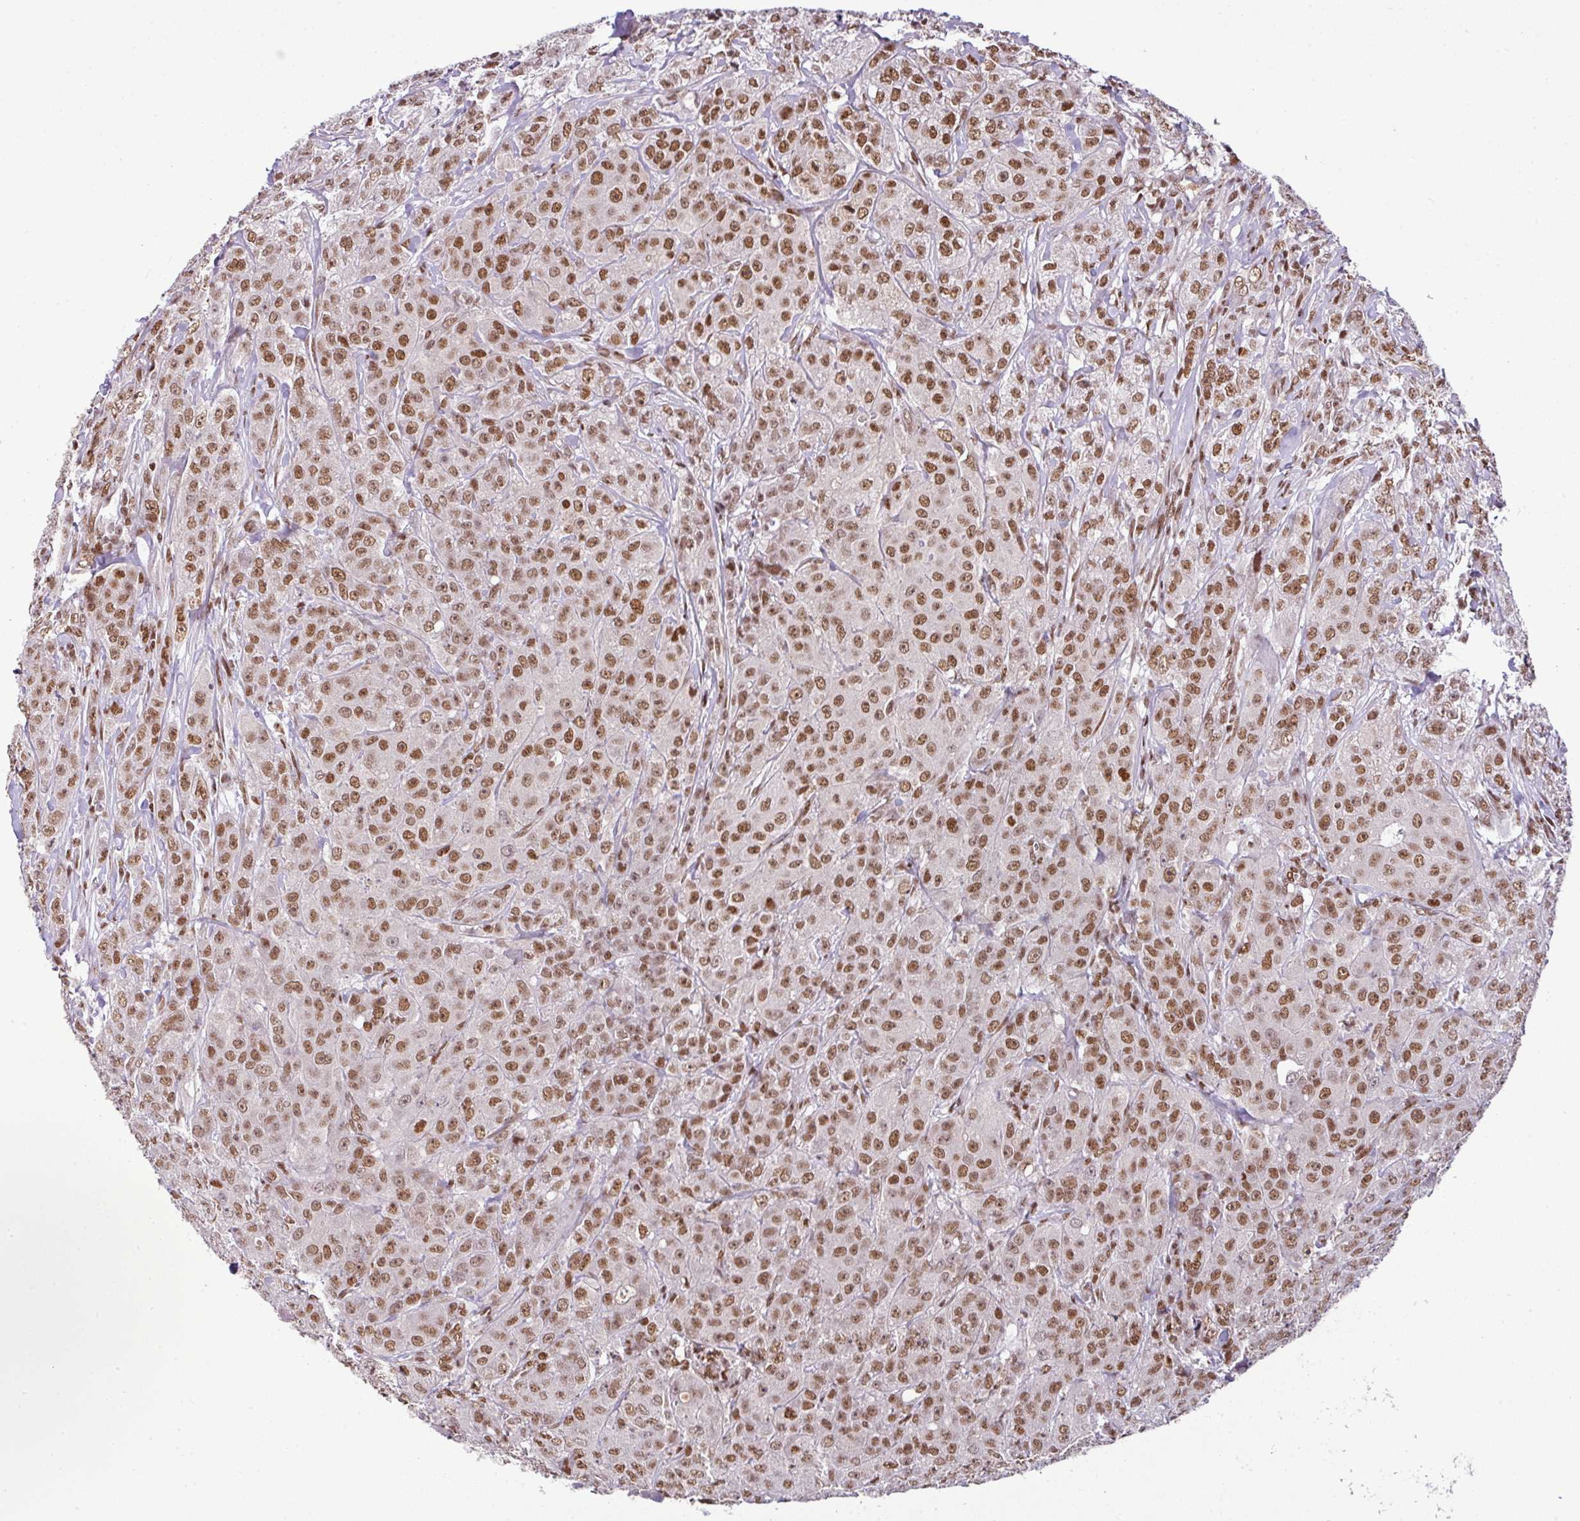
{"staining": {"intensity": "moderate", "quantity": ">75%", "location": "nuclear"}, "tissue": "breast cancer", "cell_type": "Tumor cells", "image_type": "cancer", "snomed": [{"axis": "morphology", "description": "Duct carcinoma"}, {"axis": "topography", "description": "Breast"}], "caption": "Brown immunohistochemical staining in human breast cancer exhibits moderate nuclear expression in about >75% of tumor cells. (DAB (3,3'-diaminobenzidine) IHC, brown staining for protein, blue staining for nuclei).", "gene": "PGAP4", "patient": {"sex": "female", "age": 43}}